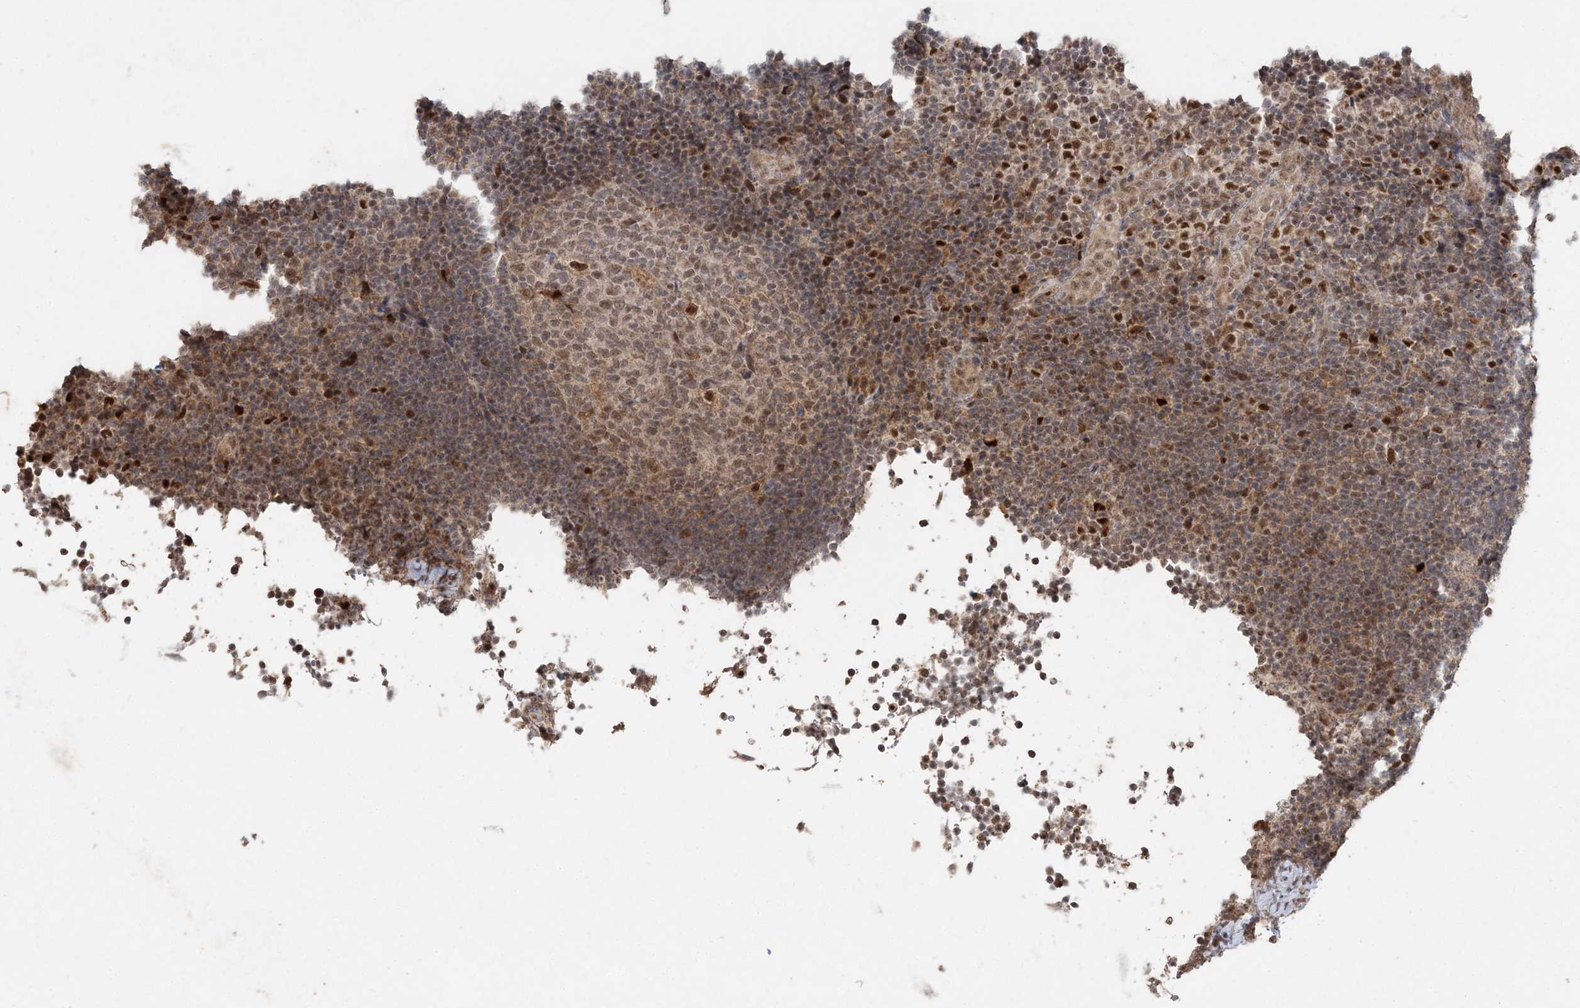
{"staining": {"intensity": "moderate", "quantity": "25%-75%", "location": "nuclear"}, "tissue": "lymph node", "cell_type": "Germinal center cells", "image_type": "normal", "snomed": [{"axis": "morphology", "description": "Normal tissue, NOS"}, {"axis": "topography", "description": "Lymph node"}], "caption": "High-power microscopy captured an immunohistochemistry (IHC) image of benign lymph node, revealing moderate nuclear staining in about 25%-75% of germinal center cells.", "gene": "SLU7", "patient": {"sex": "female", "age": 22}}